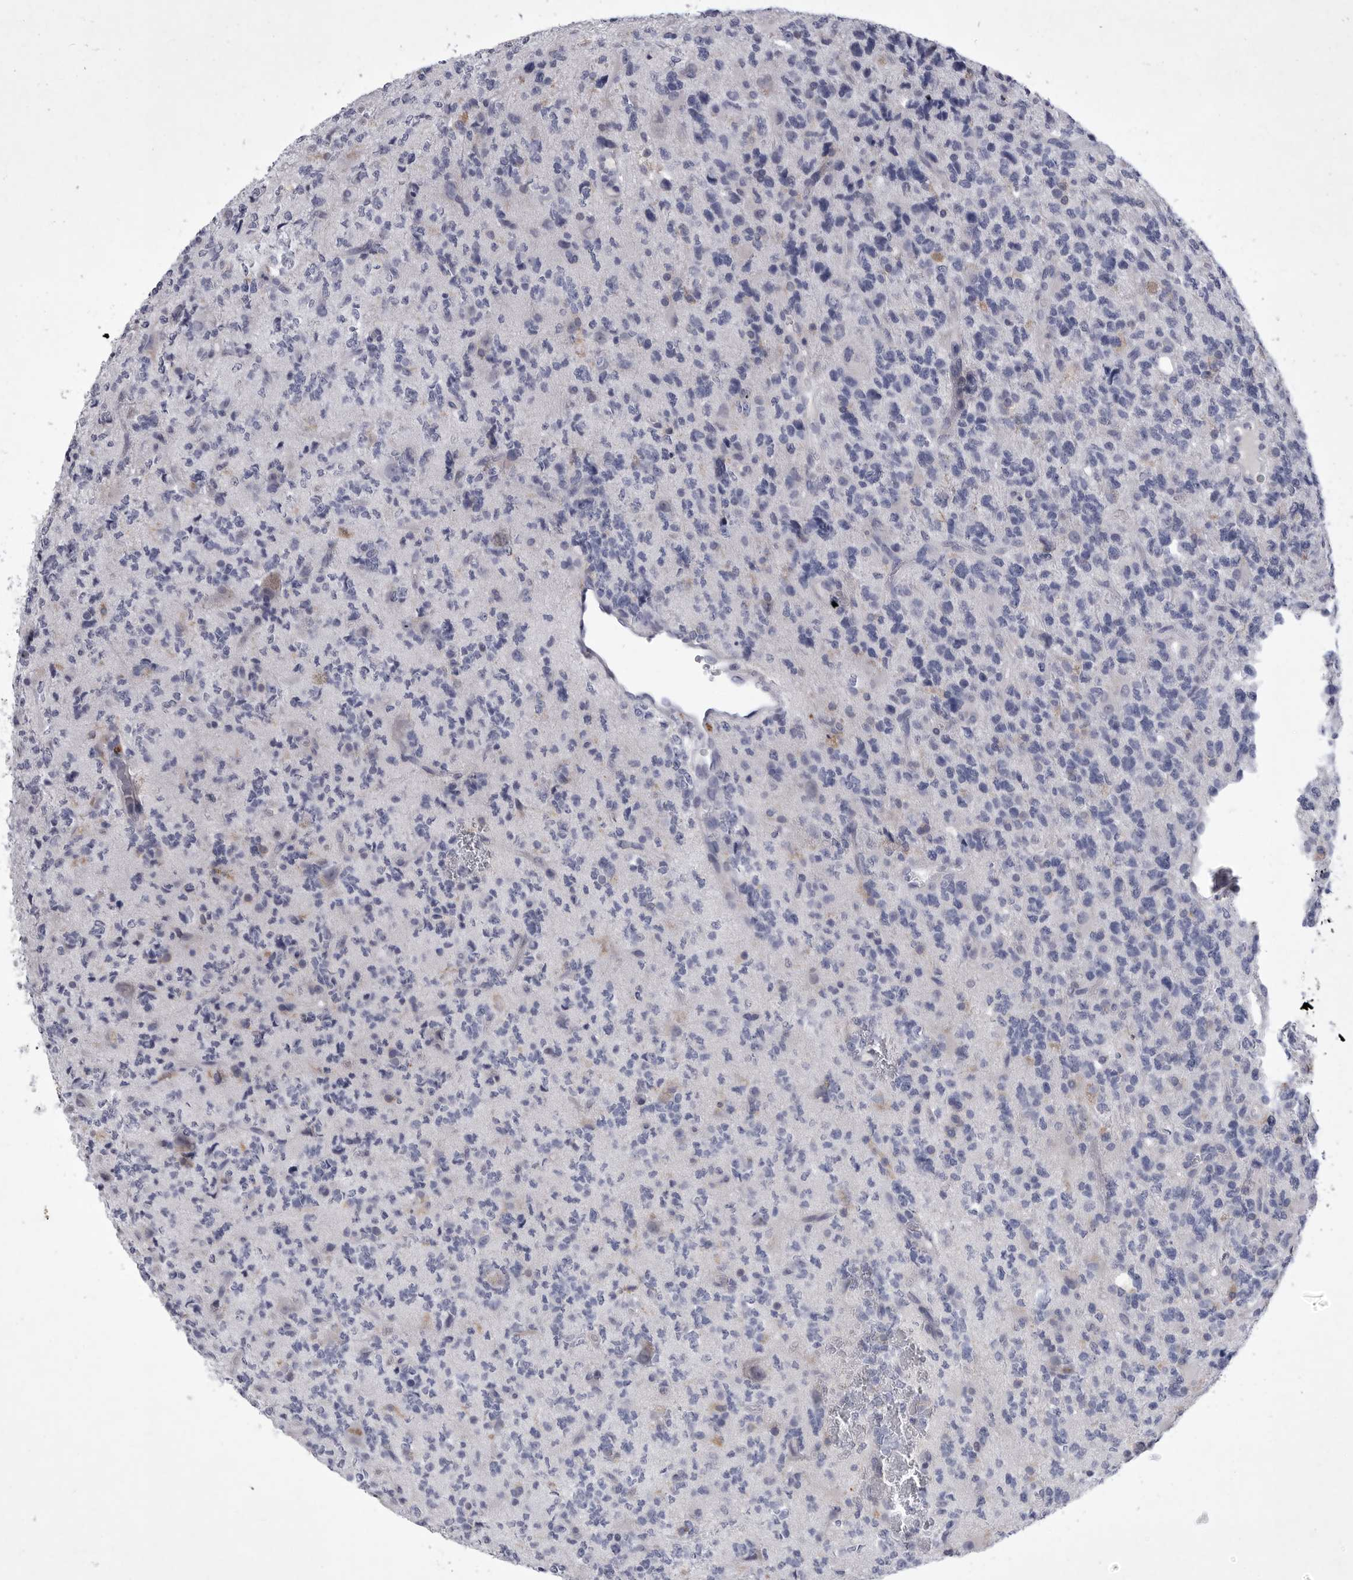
{"staining": {"intensity": "negative", "quantity": "none", "location": "none"}, "tissue": "glioma", "cell_type": "Tumor cells", "image_type": "cancer", "snomed": [{"axis": "morphology", "description": "Glioma, malignant, High grade"}, {"axis": "topography", "description": "Brain"}], "caption": "Human glioma stained for a protein using immunohistochemistry (IHC) reveals no expression in tumor cells.", "gene": "SIGLEC10", "patient": {"sex": "female", "age": 62}}